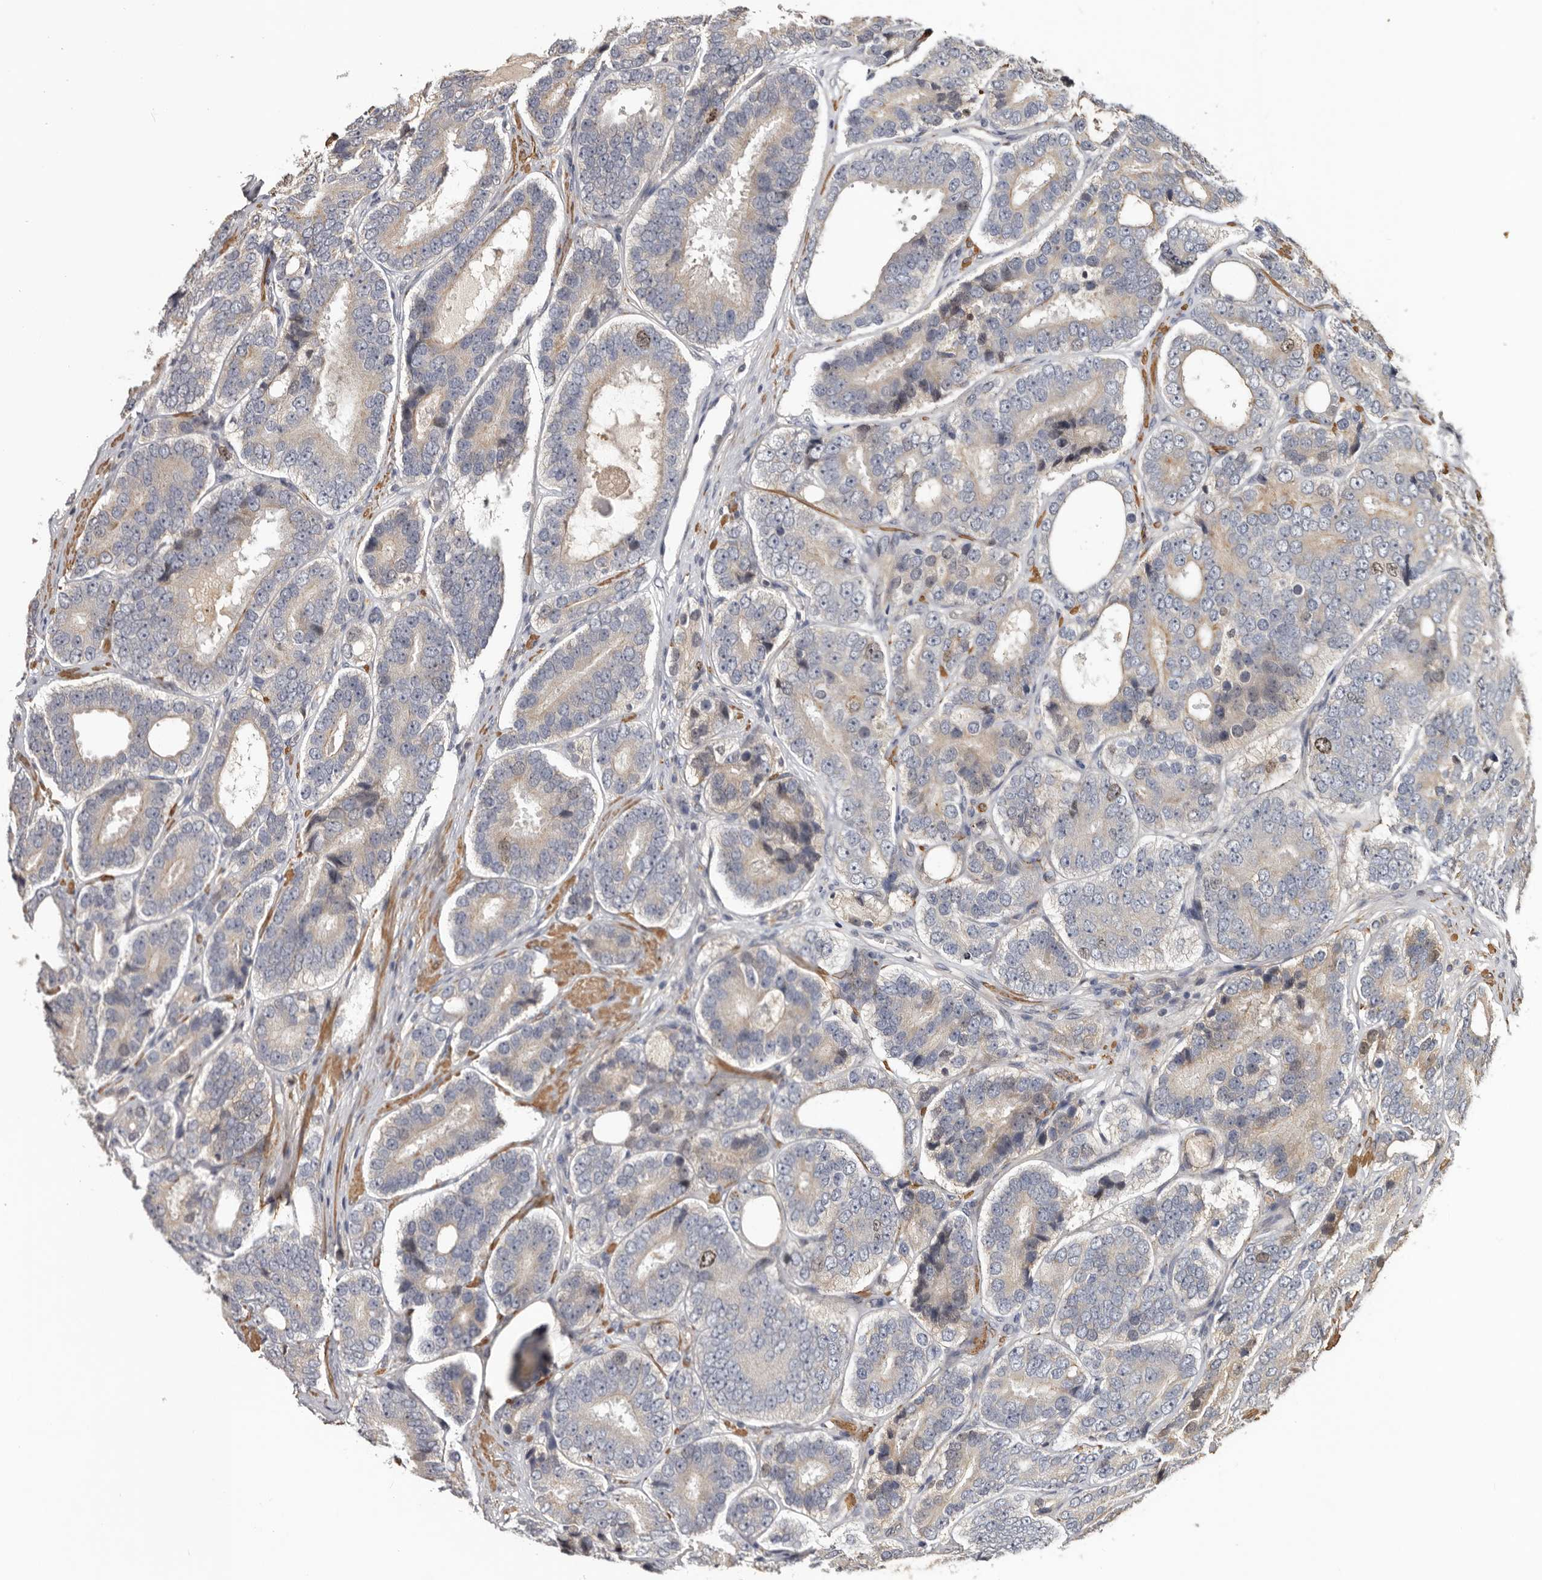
{"staining": {"intensity": "negative", "quantity": "none", "location": "none"}, "tissue": "prostate cancer", "cell_type": "Tumor cells", "image_type": "cancer", "snomed": [{"axis": "morphology", "description": "Adenocarcinoma, High grade"}, {"axis": "topography", "description": "Prostate"}], "caption": "Tumor cells are negative for protein expression in human prostate adenocarcinoma (high-grade).", "gene": "CDCA8", "patient": {"sex": "male", "age": 56}}